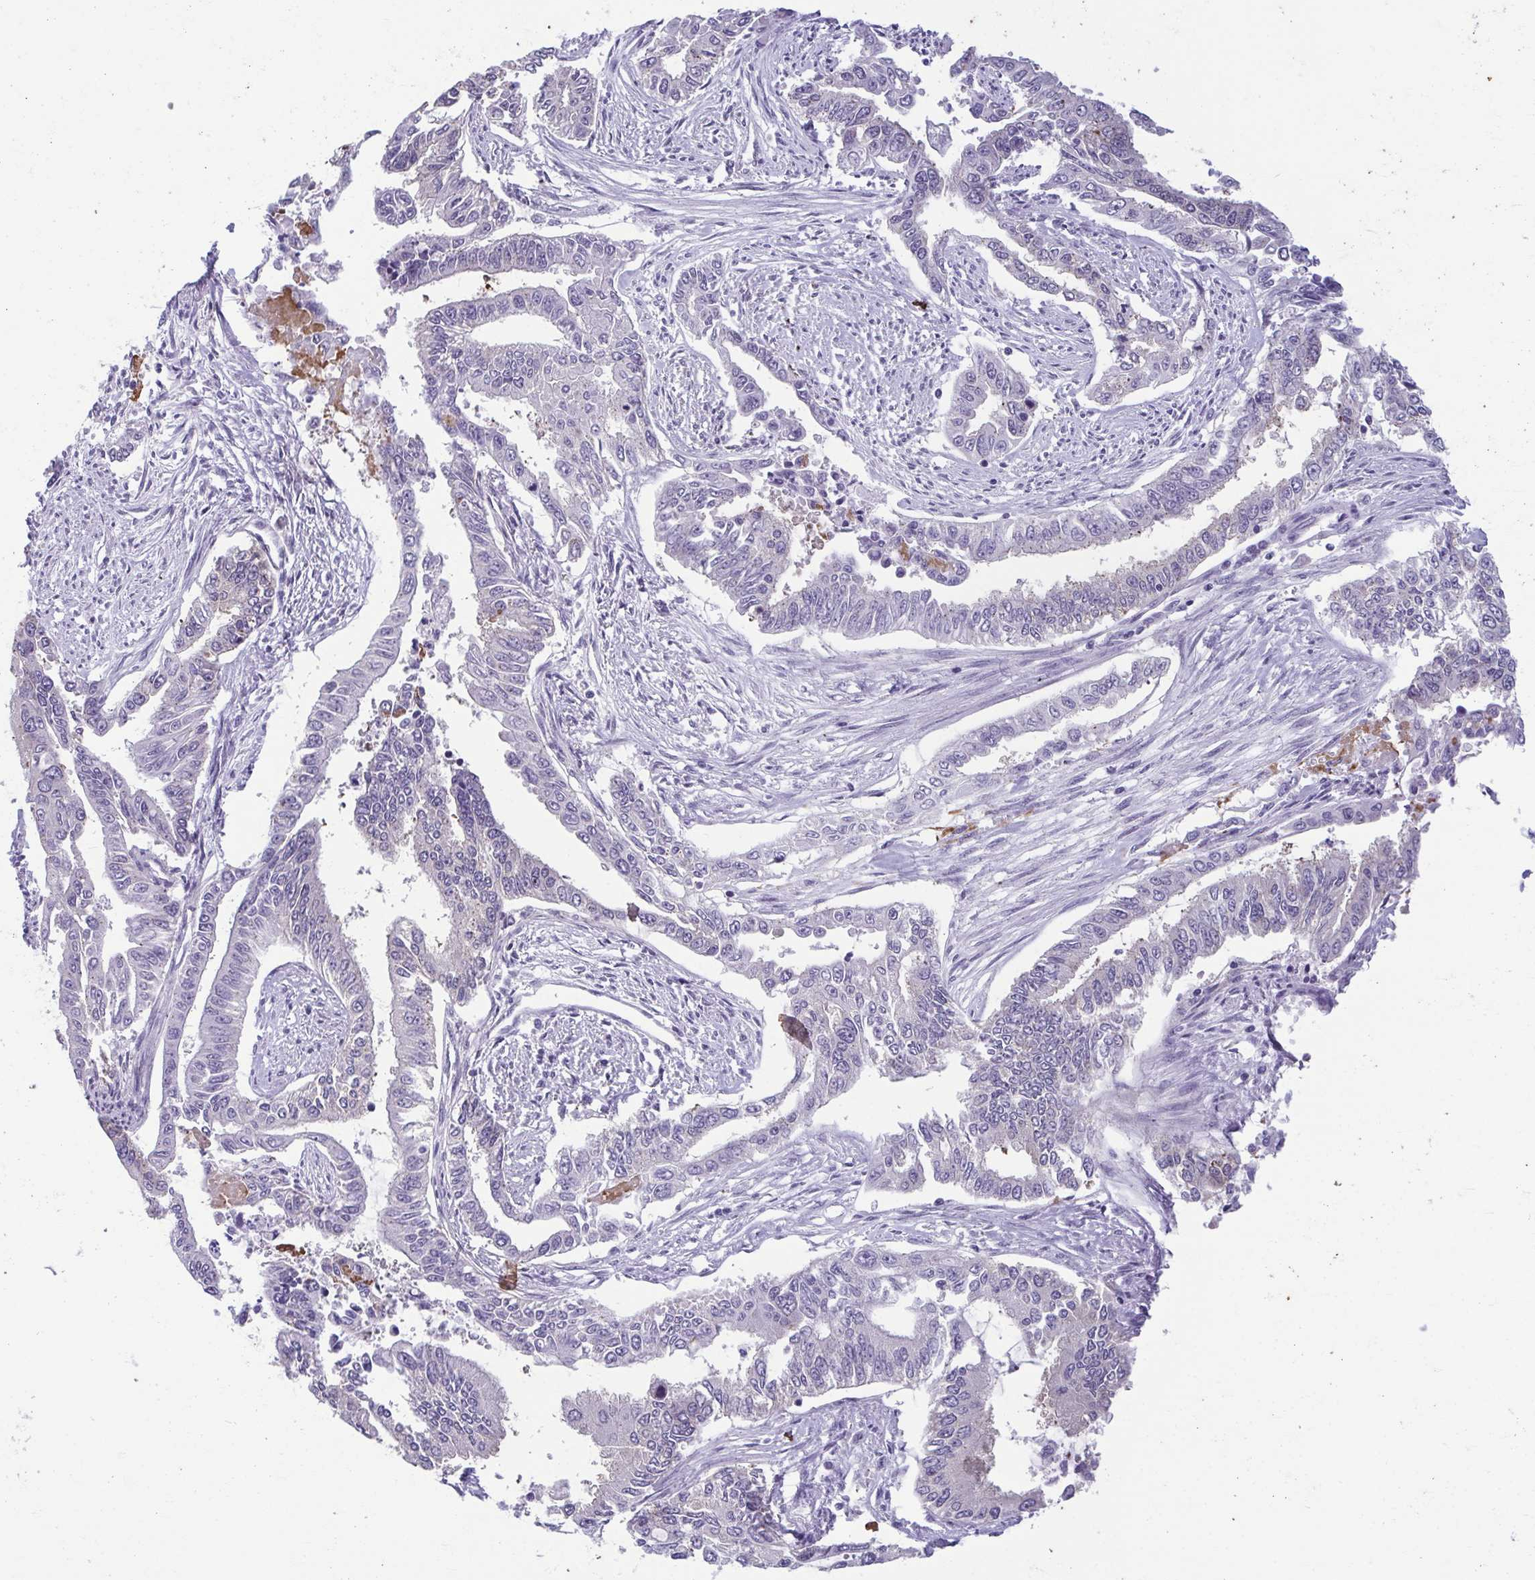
{"staining": {"intensity": "negative", "quantity": "none", "location": "none"}, "tissue": "endometrial cancer", "cell_type": "Tumor cells", "image_type": "cancer", "snomed": [{"axis": "morphology", "description": "Adenocarcinoma, NOS"}, {"axis": "topography", "description": "Uterus"}], "caption": "High magnification brightfield microscopy of adenocarcinoma (endometrial) stained with DAB (brown) and counterstained with hematoxylin (blue): tumor cells show no significant expression.", "gene": "TMEM108", "patient": {"sex": "female", "age": 59}}